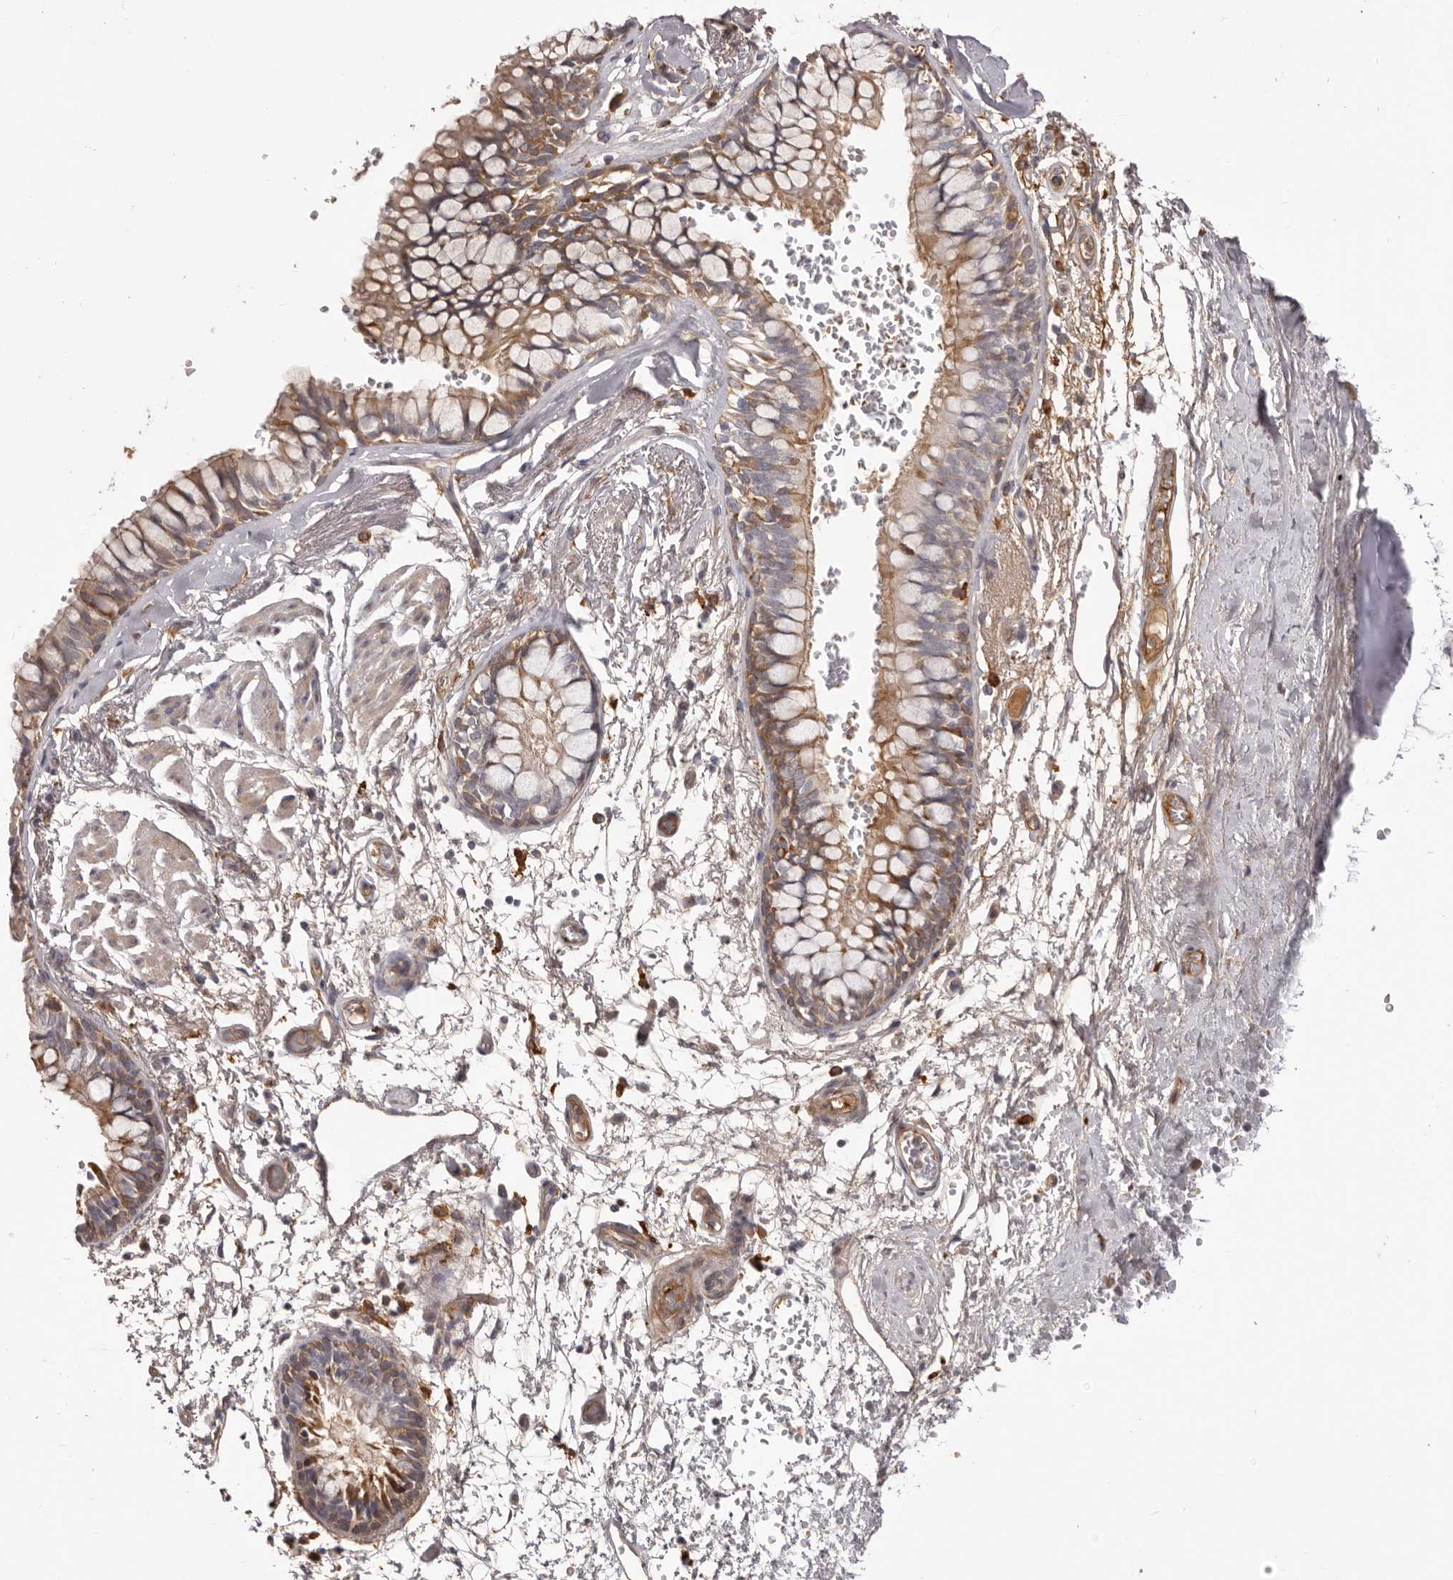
{"staining": {"intensity": "moderate", "quantity": "25%-75%", "location": "cytoplasmic/membranous"}, "tissue": "bronchus", "cell_type": "Respiratory epithelial cells", "image_type": "normal", "snomed": [{"axis": "morphology", "description": "Normal tissue, NOS"}, {"axis": "topography", "description": "Cartilage tissue"}, {"axis": "topography", "description": "Bronchus"}], "caption": "The photomicrograph exhibits immunohistochemical staining of unremarkable bronchus. There is moderate cytoplasmic/membranous staining is identified in about 25%-75% of respiratory epithelial cells. The protein of interest is shown in brown color, while the nuclei are stained blue.", "gene": "OTUD3", "patient": {"sex": "female", "age": 73}}